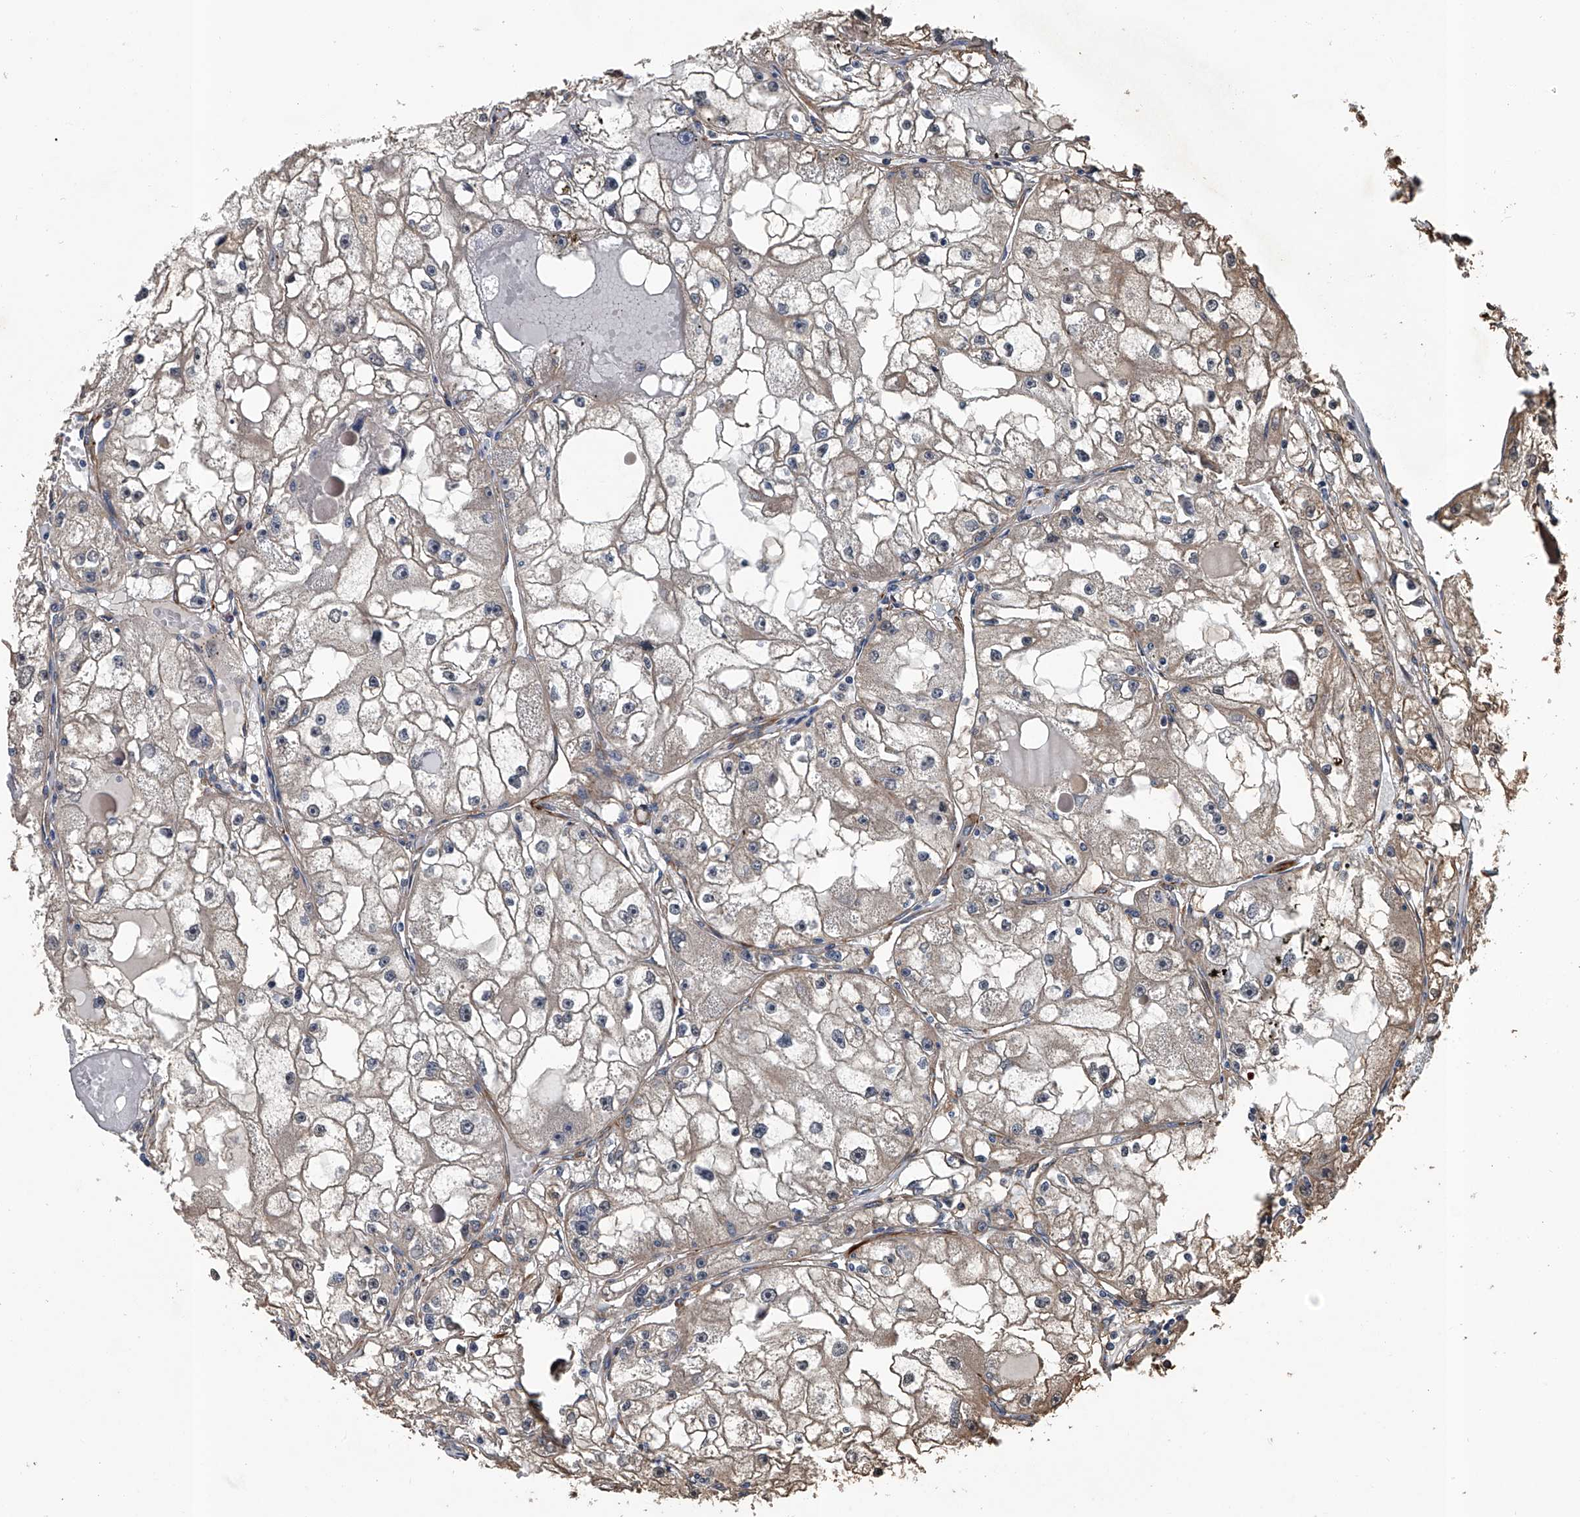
{"staining": {"intensity": "weak", "quantity": "<25%", "location": "cytoplasmic/membranous"}, "tissue": "renal cancer", "cell_type": "Tumor cells", "image_type": "cancer", "snomed": [{"axis": "morphology", "description": "Adenocarcinoma, NOS"}, {"axis": "topography", "description": "Kidney"}], "caption": "DAB immunohistochemical staining of human renal cancer (adenocarcinoma) exhibits no significant positivity in tumor cells.", "gene": "LDLRAD2", "patient": {"sex": "male", "age": 56}}